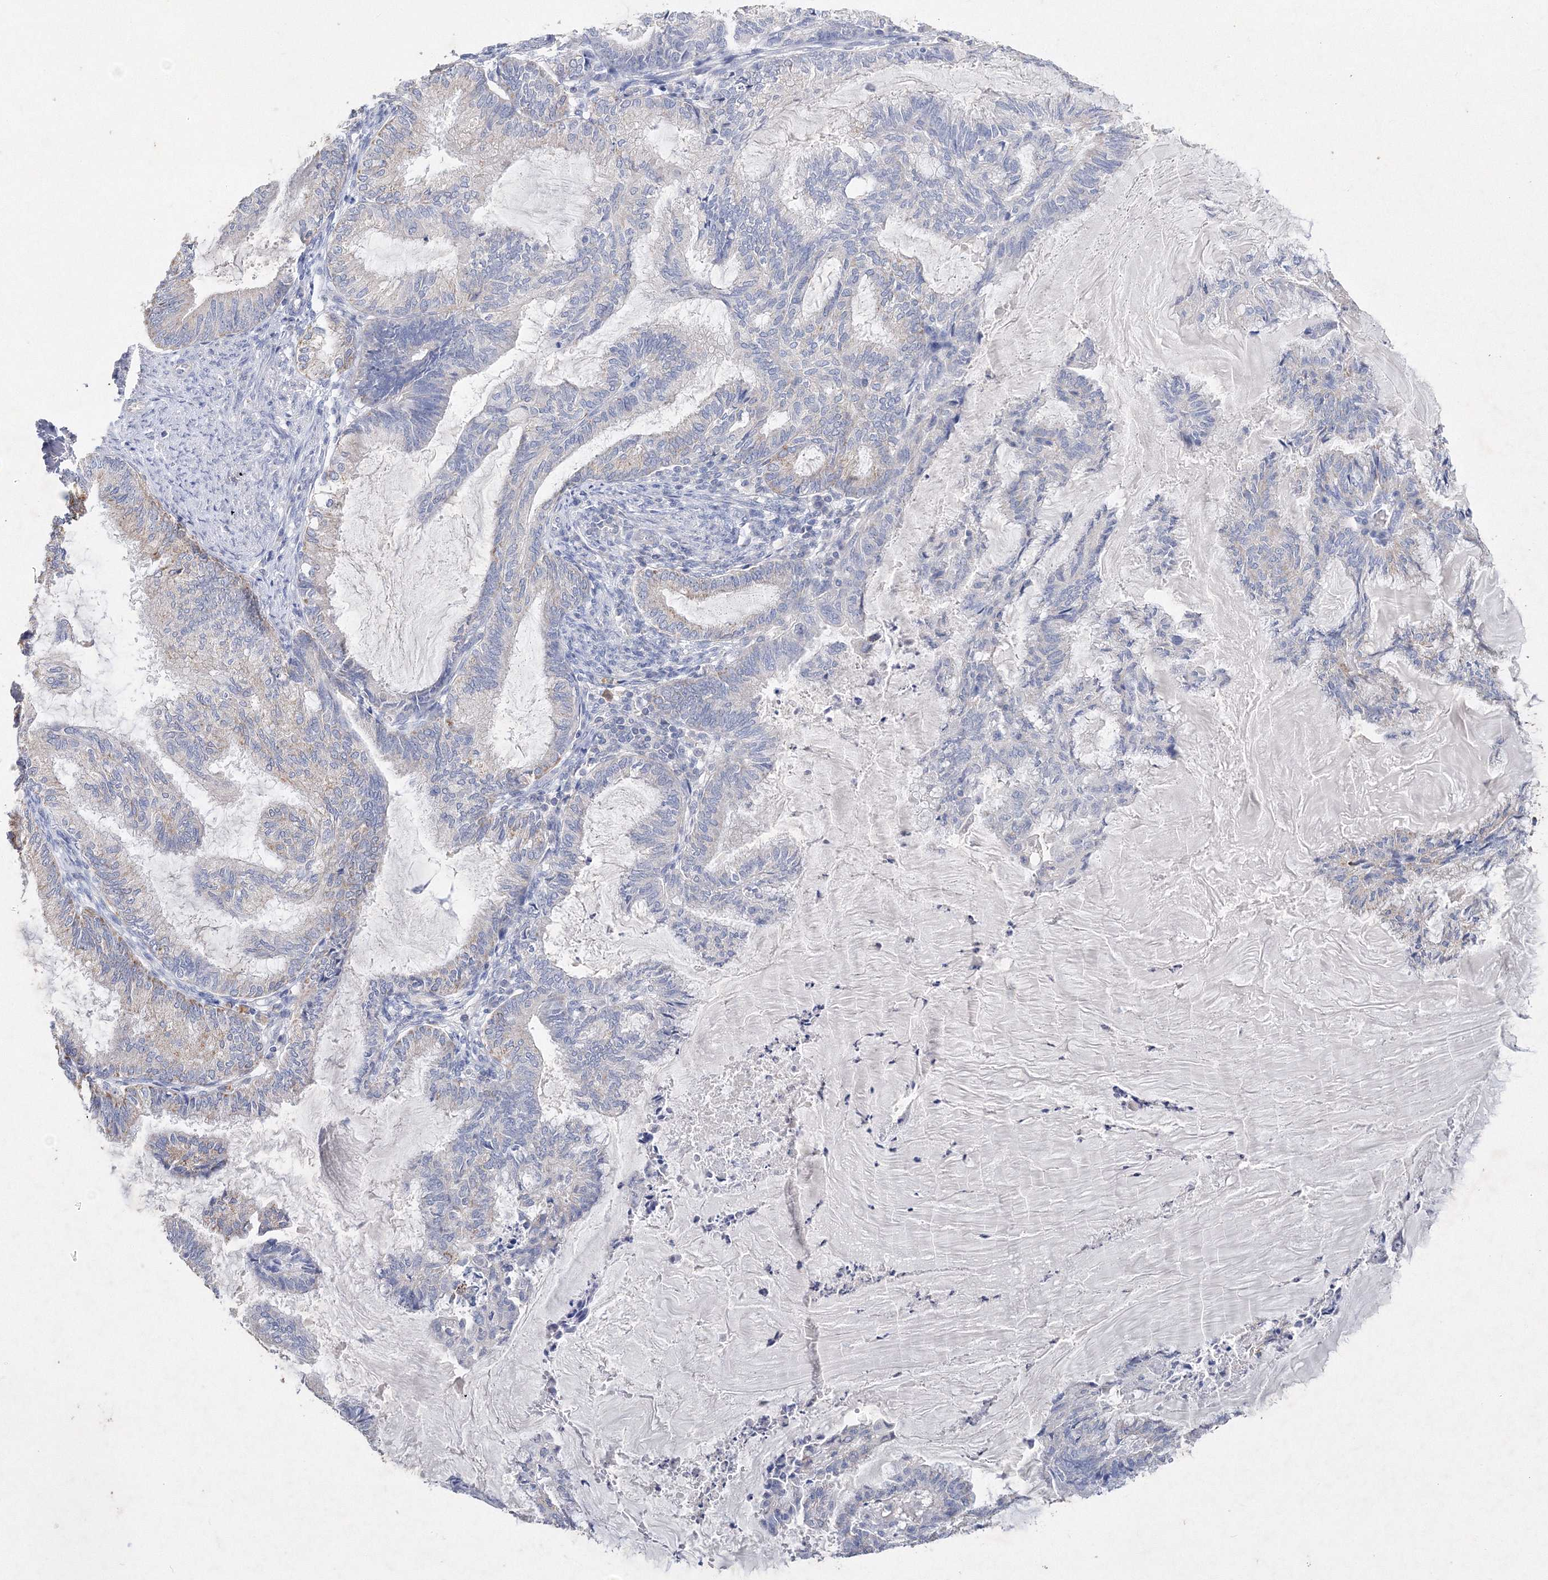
{"staining": {"intensity": "negative", "quantity": "none", "location": "none"}, "tissue": "endometrial cancer", "cell_type": "Tumor cells", "image_type": "cancer", "snomed": [{"axis": "morphology", "description": "Adenocarcinoma, NOS"}, {"axis": "topography", "description": "Endometrium"}], "caption": "Photomicrograph shows no protein staining in tumor cells of adenocarcinoma (endometrial) tissue.", "gene": "GLS", "patient": {"sex": "female", "age": 86}}